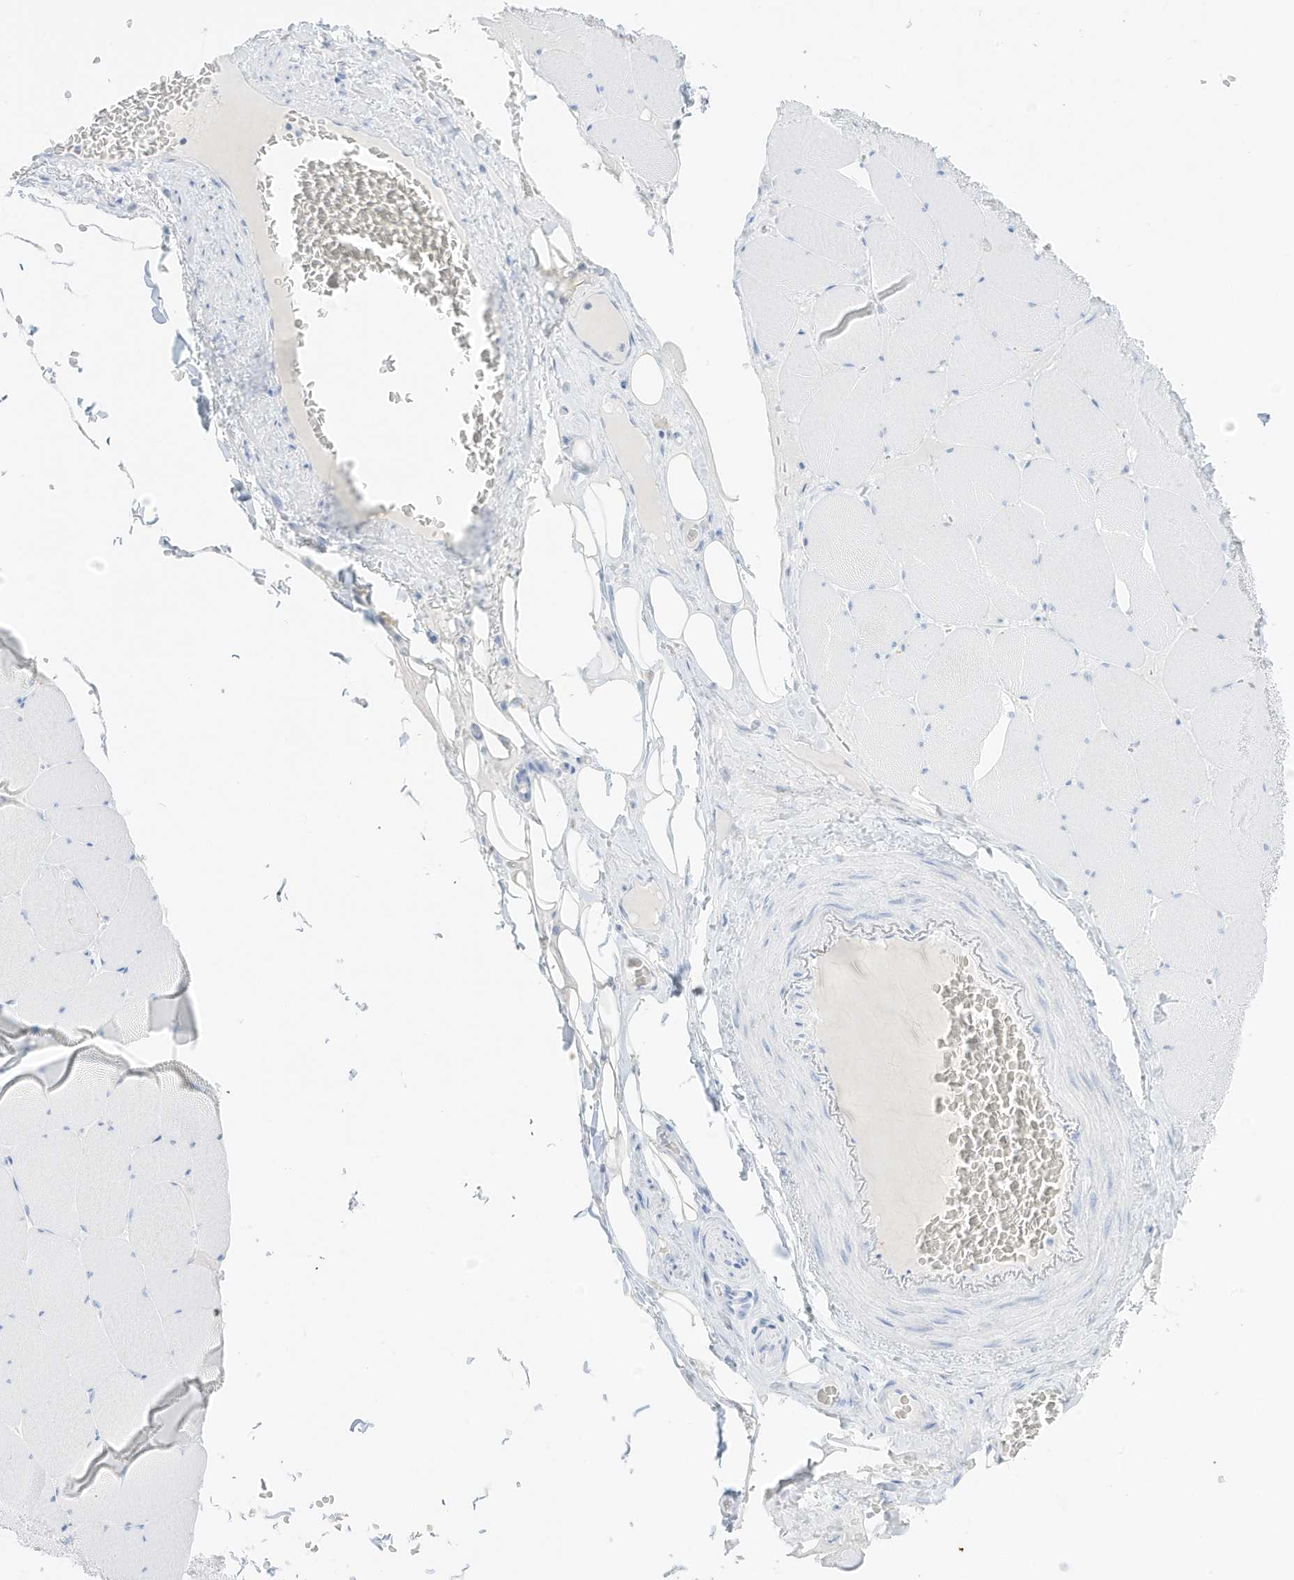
{"staining": {"intensity": "negative", "quantity": "none", "location": "none"}, "tissue": "skeletal muscle", "cell_type": "Myocytes", "image_type": "normal", "snomed": [{"axis": "morphology", "description": "Normal tissue, NOS"}, {"axis": "topography", "description": "Skeletal muscle"}, {"axis": "topography", "description": "Head-Neck"}], "caption": "The histopathology image demonstrates no staining of myocytes in benign skeletal muscle. (DAB (3,3'-diaminobenzidine) immunohistochemistry, high magnification).", "gene": "SLC22A13", "patient": {"sex": "male", "age": 66}}